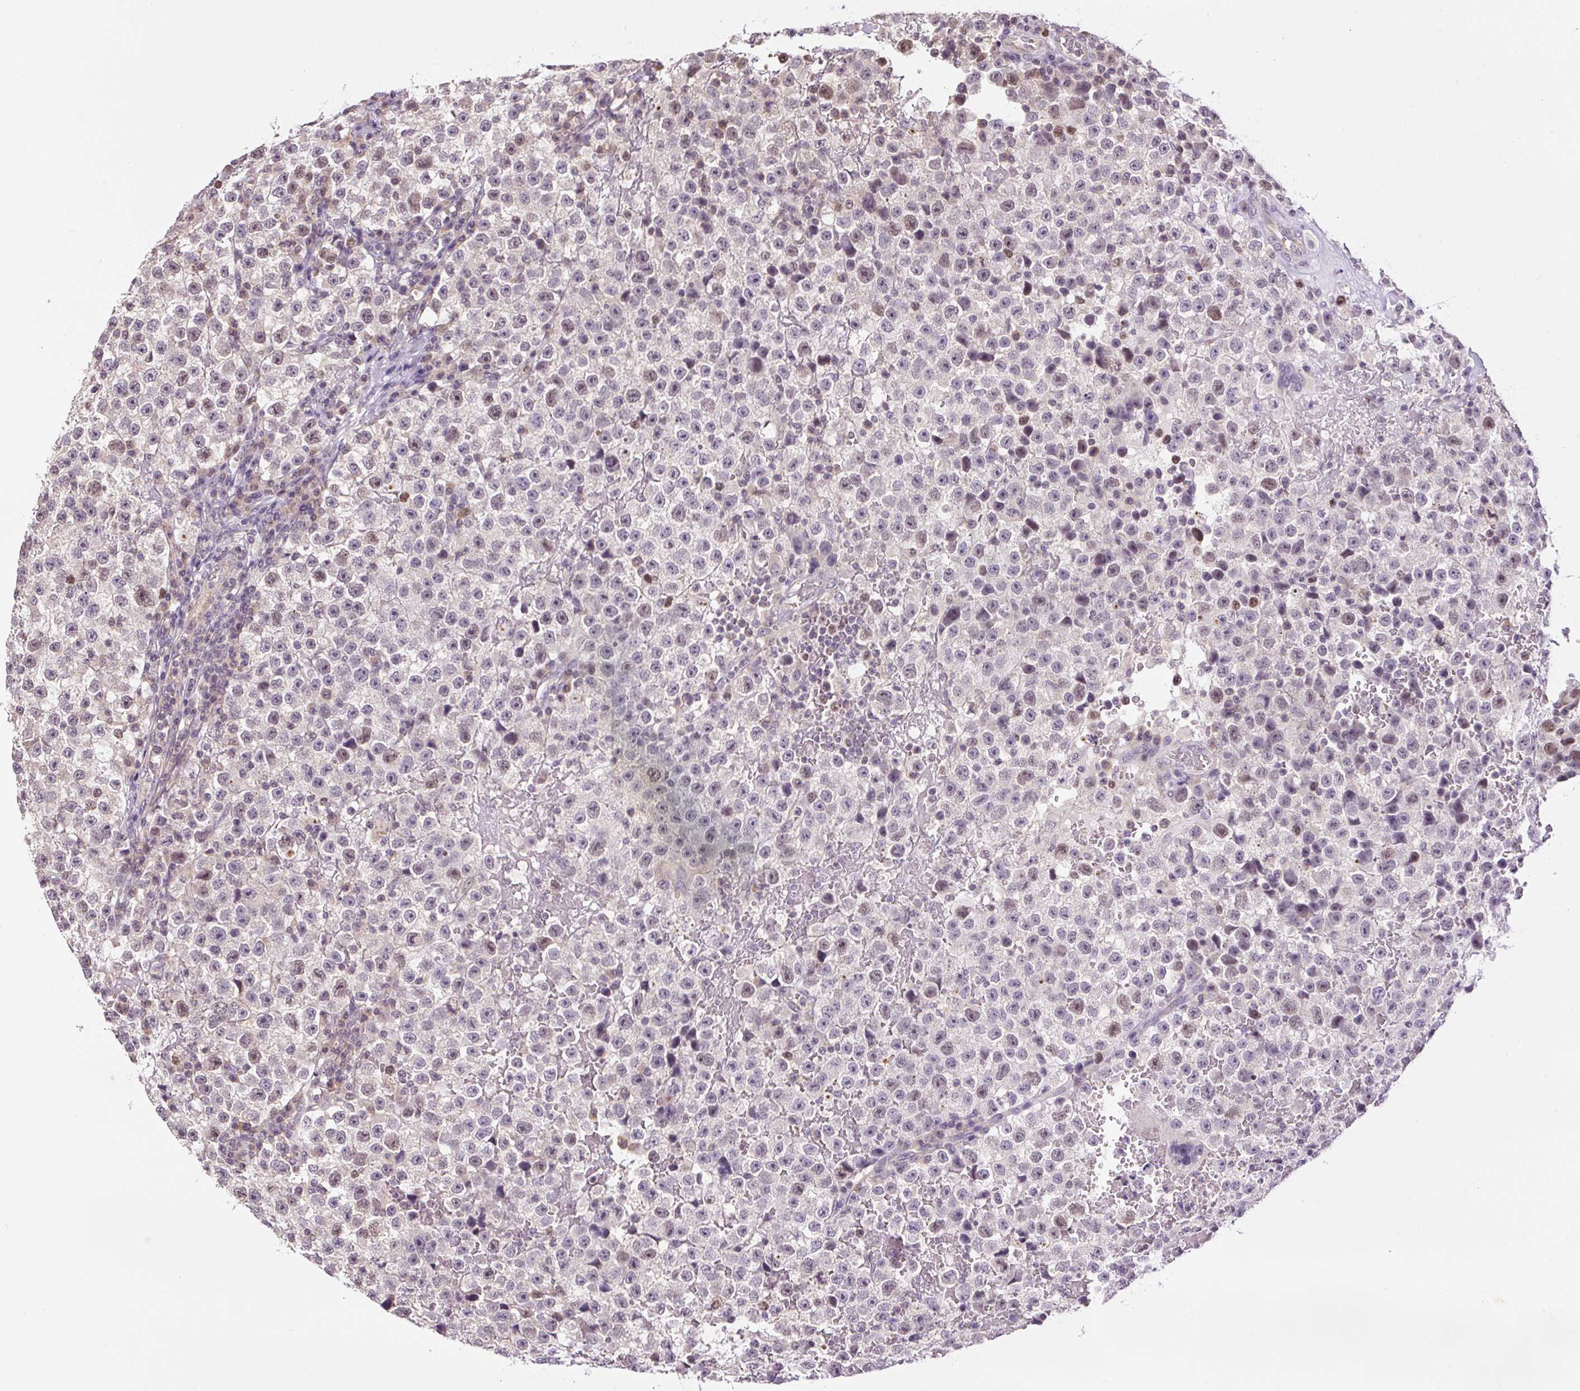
{"staining": {"intensity": "weak", "quantity": "25%-75%", "location": "nuclear"}, "tissue": "testis cancer", "cell_type": "Tumor cells", "image_type": "cancer", "snomed": [{"axis": "morphology", "description": "Seminoma, NOS"}, {"axis": "topography", "description": "Testis"}], "caption": "Tumor cells exhibit low levels of weak nuclear positivity in approximately 25%-75% of cells in human testis cancer (seminoma).", "gene": "RACGAP1", "patient": {"sex": "male", "age": 22}}